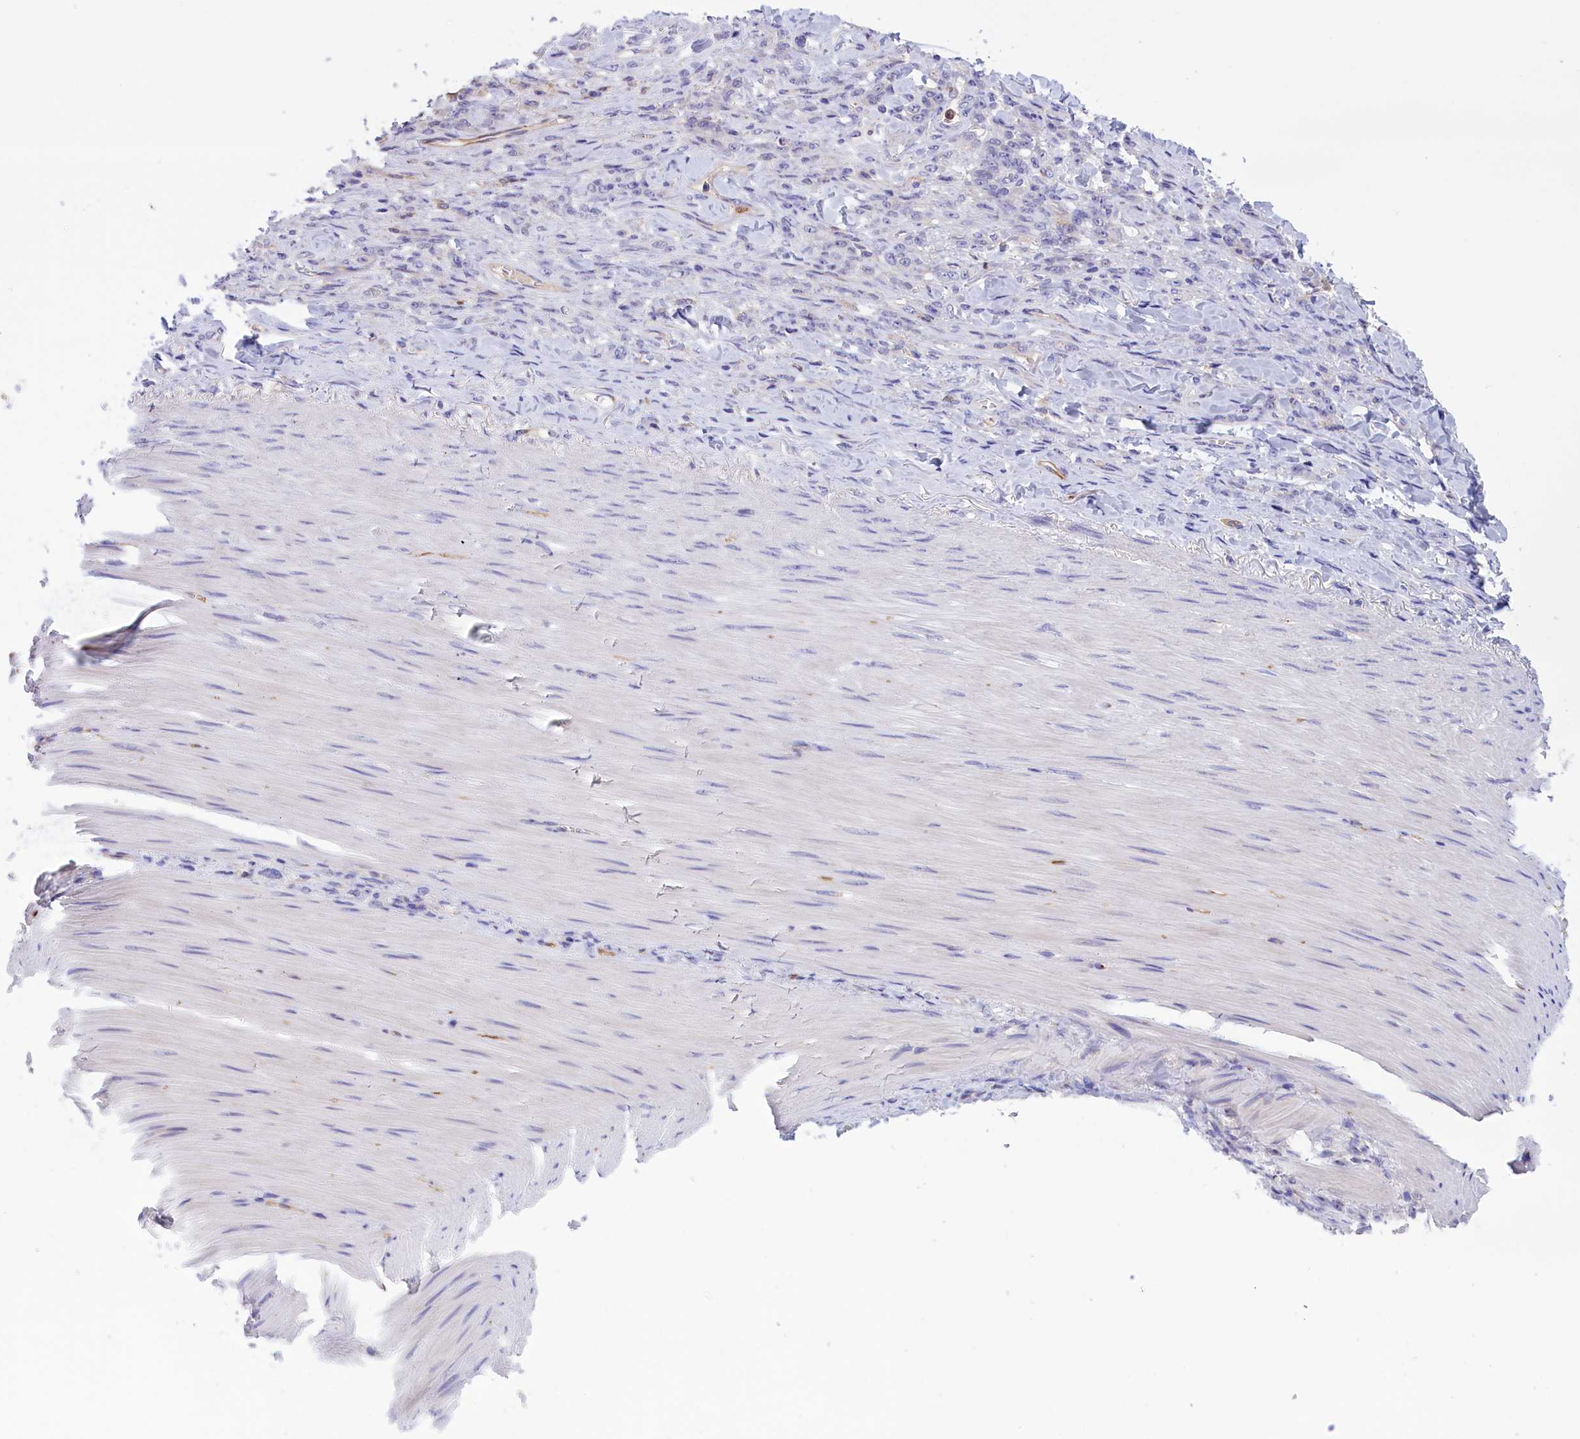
{"staining": {"intensity": "negative", "quantity": "none", "location": "none"}, "tissue": "stomach cancer", "cell_type": "Tumor cells", "image_type": "cancer", "snomed": [{"axis": "morphology", "description": "Normal tissue, NOS"}, {"axis": "morphology", "description": "Adenocarcinoma, NOS"}, {"axis": "topography", "description": "Stomach"}], "caption": "Tumor cells show no significant protein staining in adenocarcinoma (stomach).", "gene": "FAM149B1", "patient": {"sex": "male", "age": 82}}